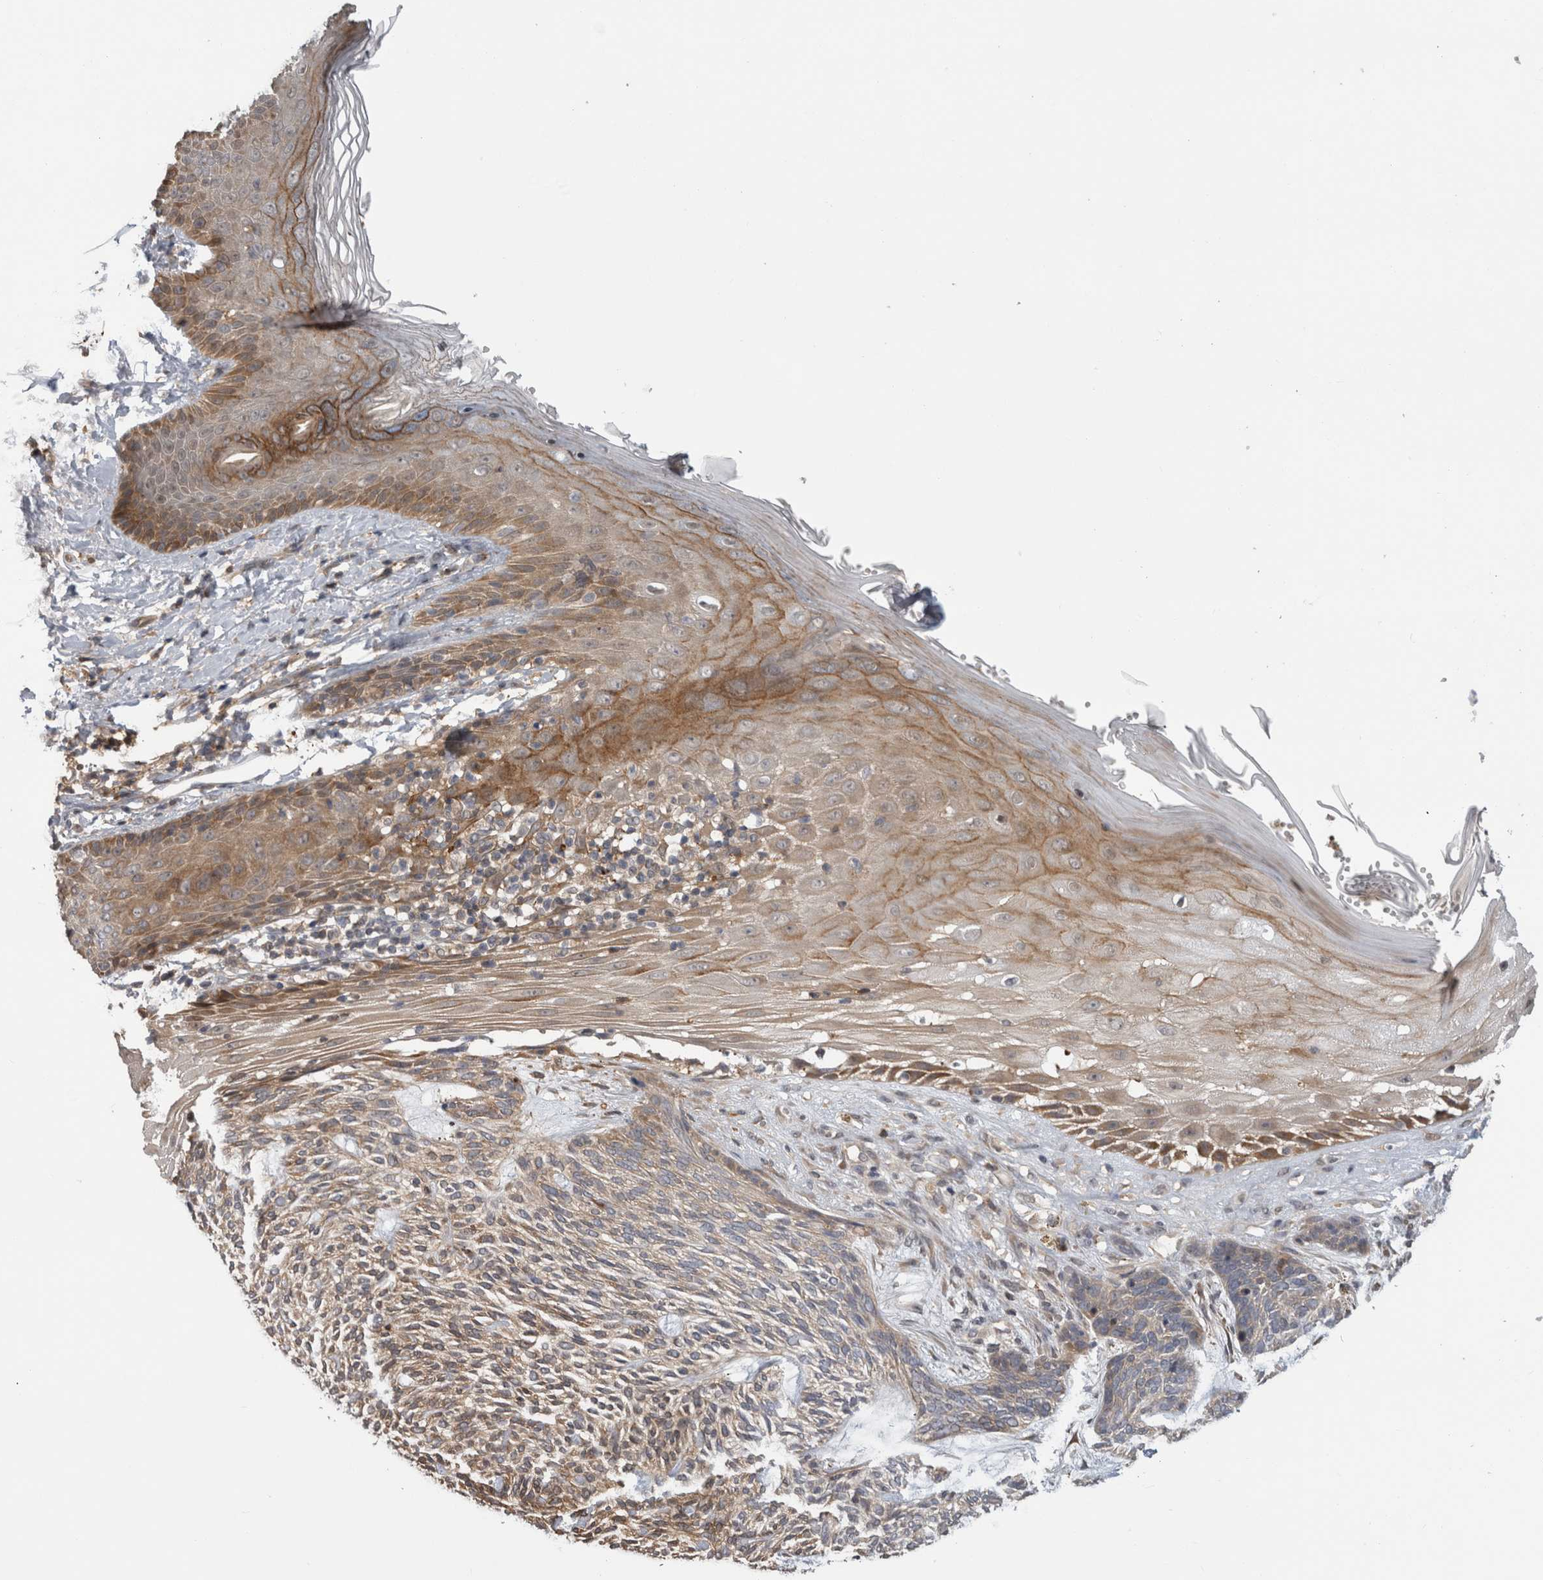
{"staining": {"intensity": "weak", "quantity": "25%-75%", "location": "cytoplasmic/membranous"}, "tissue": "skin cancer", "cell_type": "Tumor cells", "image_type": "cancer", "snomed": [{"axis": "morphology", "description": "Basal cell carcinoma"}, {"axis": "topography", "description": "Skin"}], "caption": "The micrograph shows staining of skin basal cell carcinoma, revealing weak cytoplasmic/membranous protein staining (brown color) within tumor cells.", "gene": "USH1G", "patient": {"sex": "male", "age": 55}}